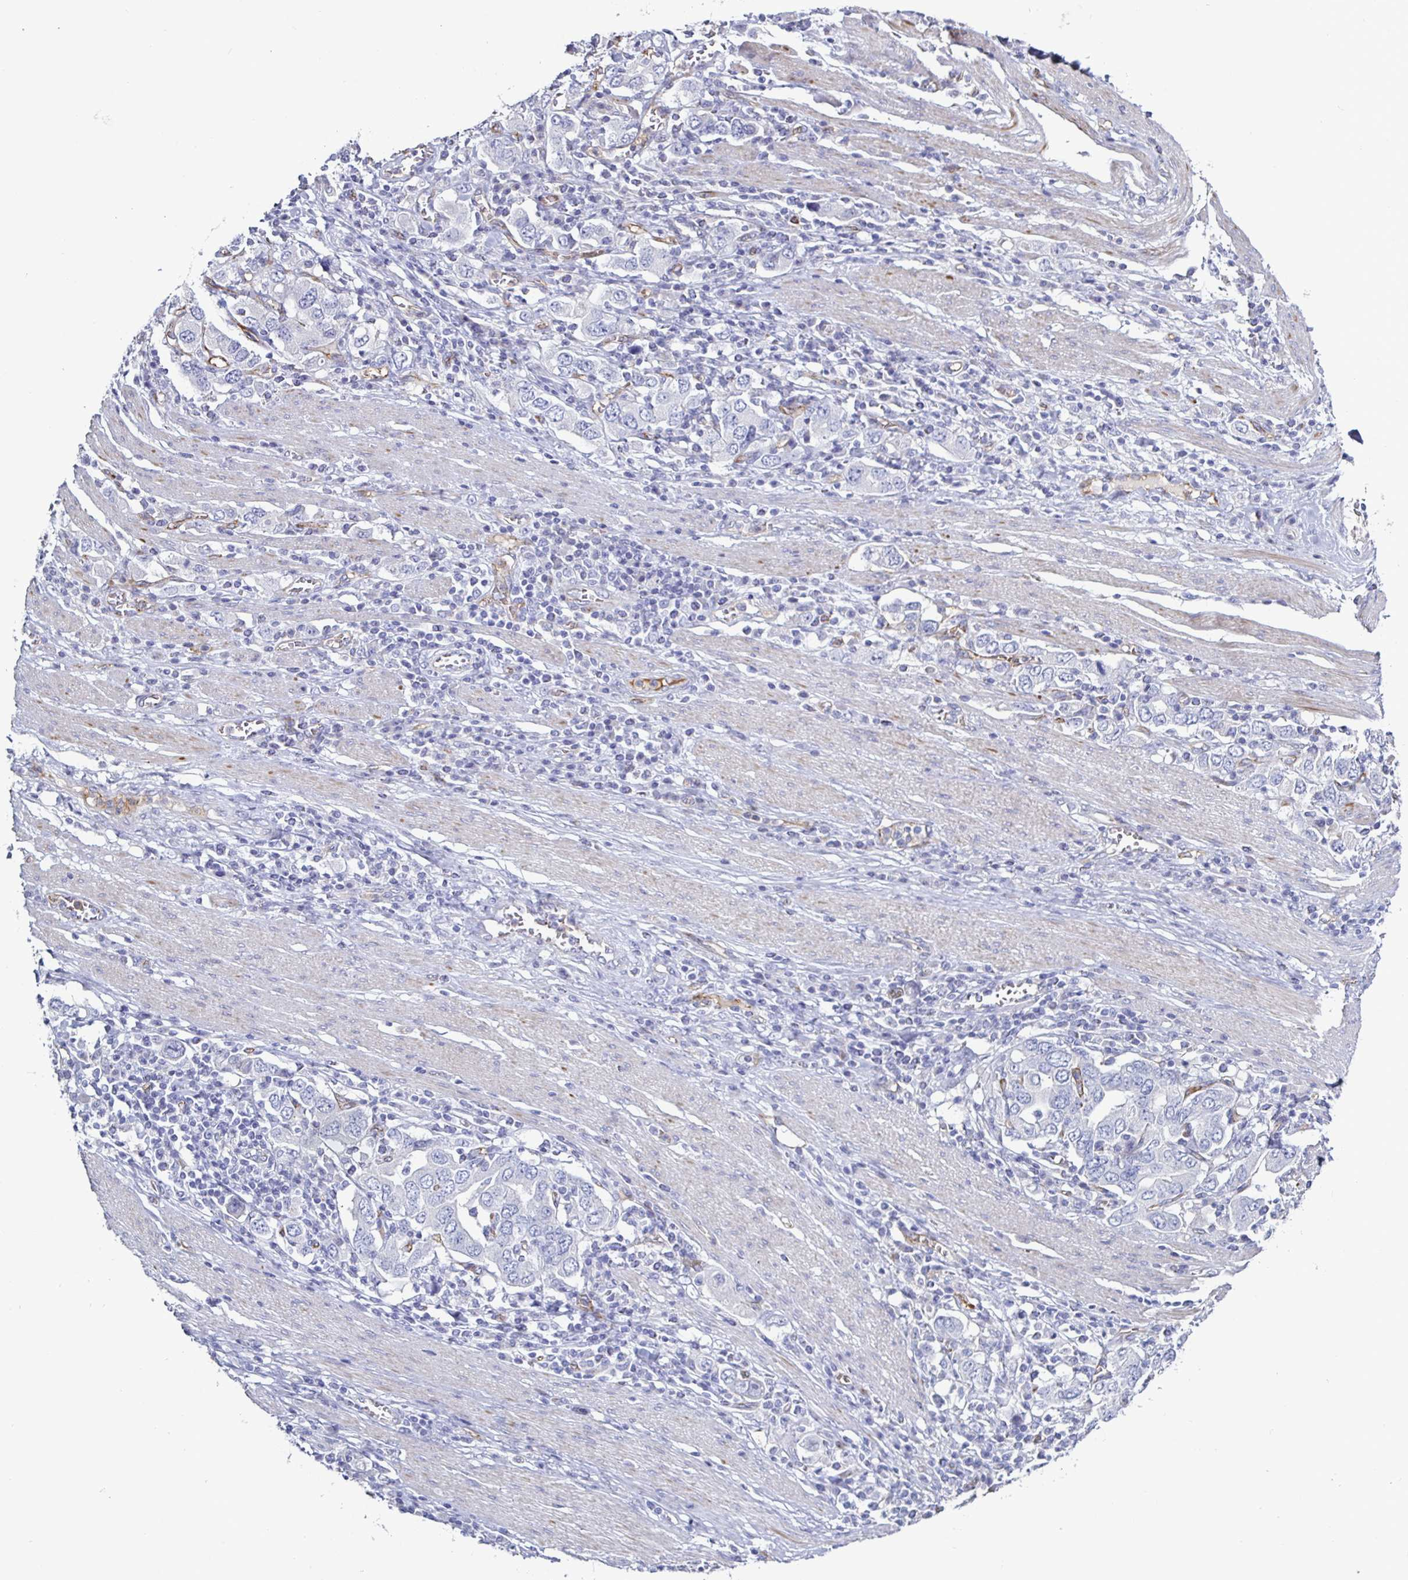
{"staining": {"intensity": "negative", "quantity": "none", "location": "none"}, "tissue": "stomach cancer", "cell_type": "Tumor cells", "image_type": "cancer", "snomed": [{"axis": "morphology", "description": "Adenocarcinoma, NOS"}, {"axis": "topography", "description": "Stomach, upper"}, {"axis": "topography", "description": "Stomach"}], "caption": "IHC histopathology image of human stomach adenocarcinoma stained for a protein (brown), which displays no expression in tumor cells. The staining is performed using DAB brown chromogen with nuclei counter-stained in using hematoxylin.", "gene": "ACSBG2", "patient": {"sex": "male", "age": 62}}